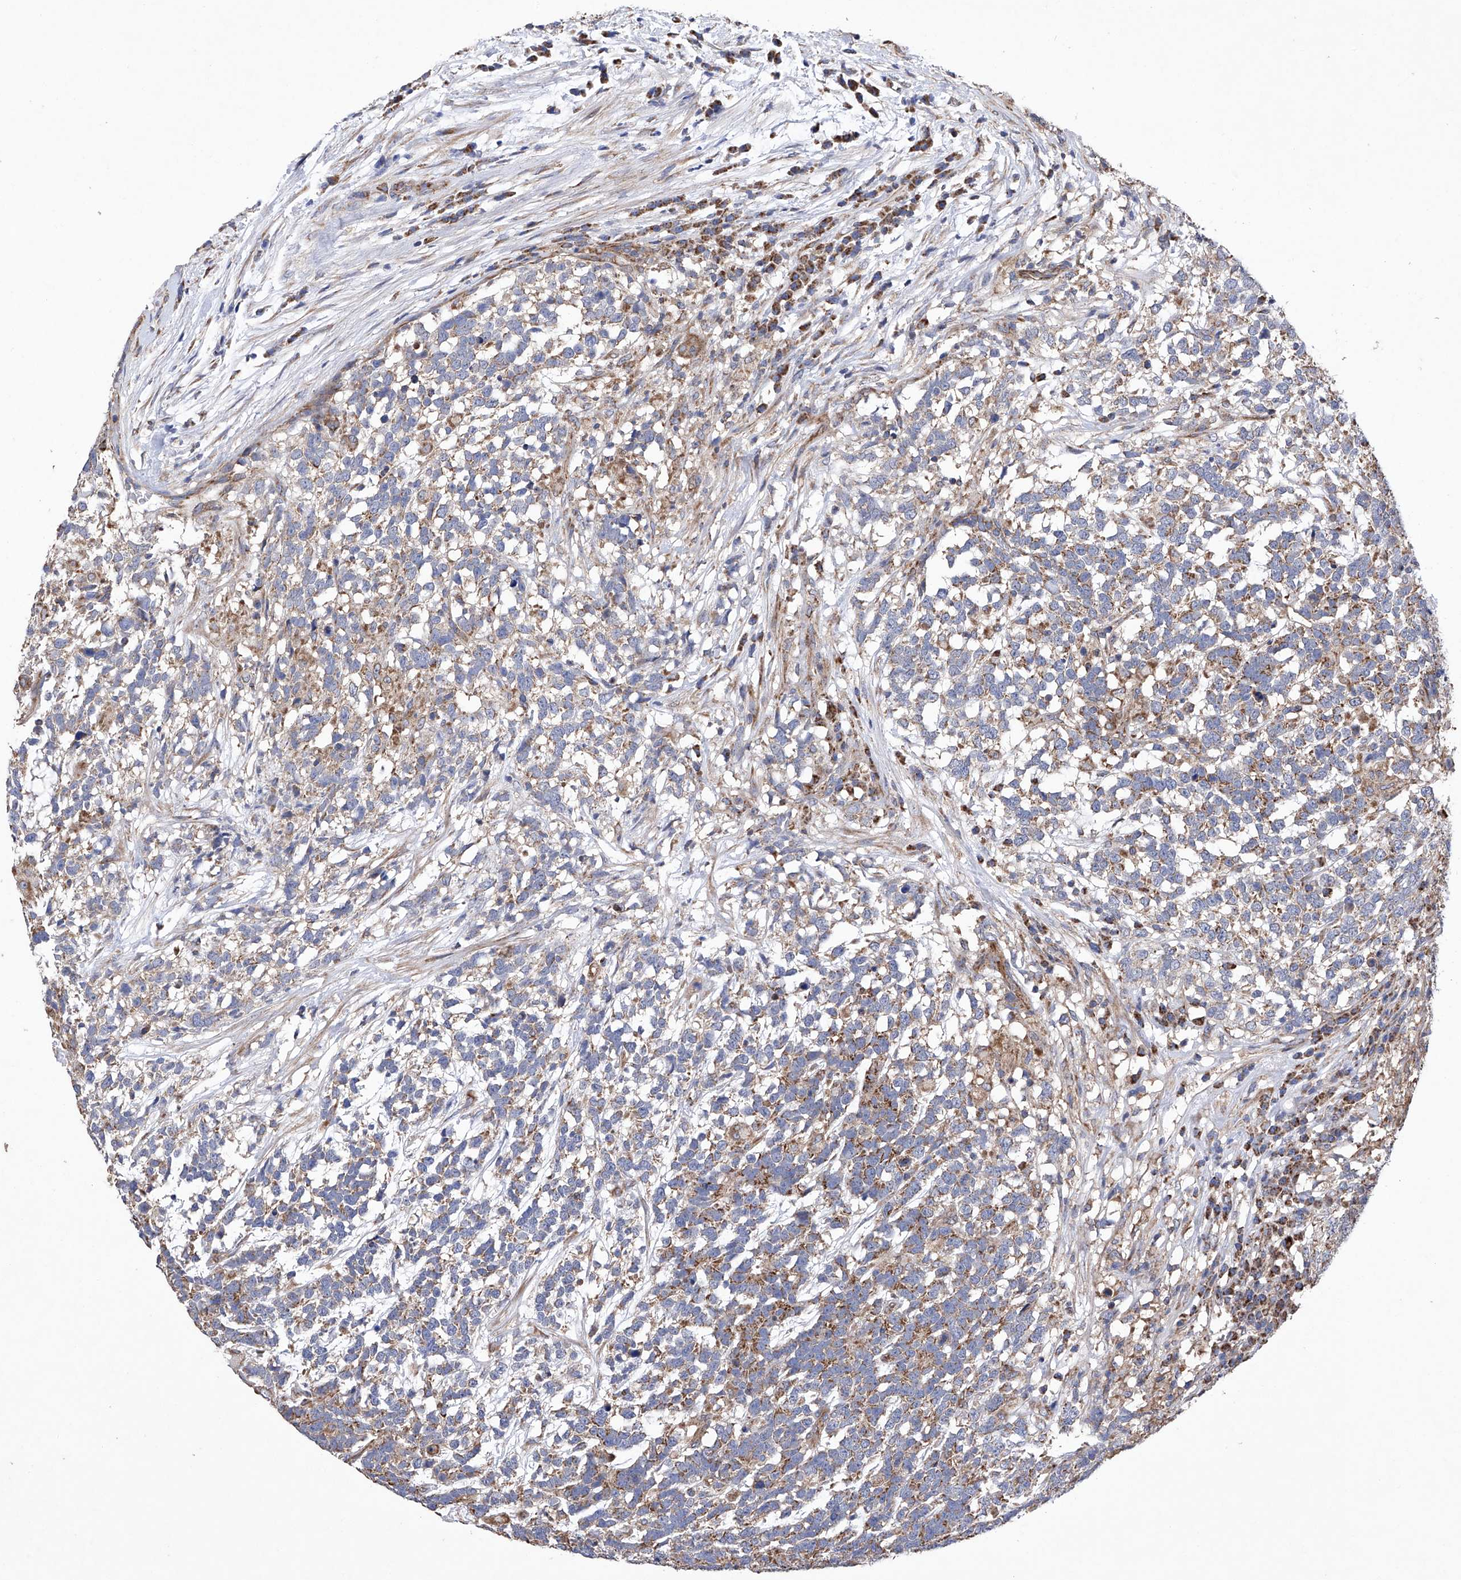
{"staining": {"intensity": "moderate", "quantity": ">75%", "location": "cytoplasmic/membranous"}, "tissue": "testis cancer", "cell_type": "Tumor cells", "image_type": "cancer", "snomed": [{"axis": "morphology", "description": "Carcinoma, Embryonal, NOS"}, {"axis": "topography", "description": "Testis"}], "caption": "This is an image of IHC staining of testis cancer (embryonal carcinoma), which shows moderate expression in the cytoplasmic/membranous of tumor cells.", "gene": "EFCAB2", "patient": {"sex": "male", "age": 26}}